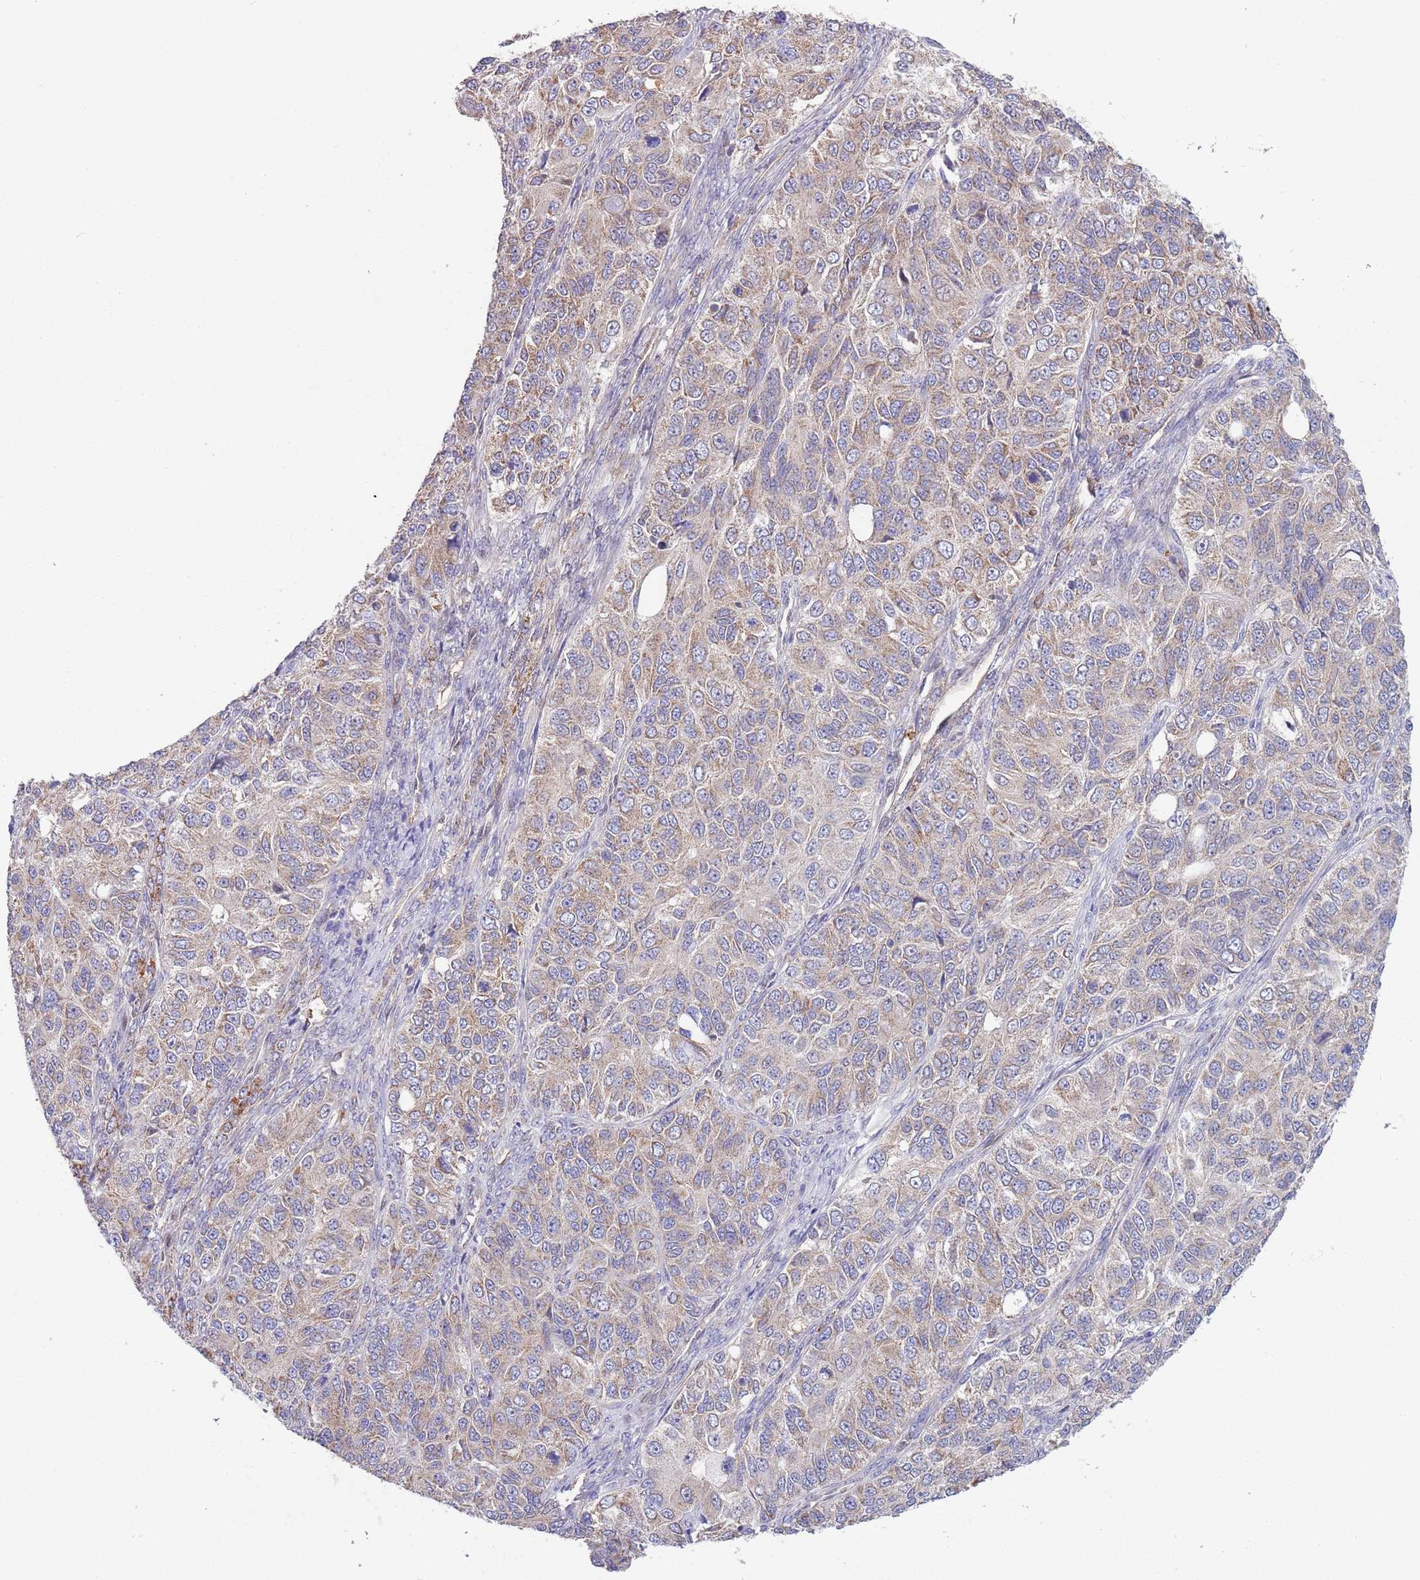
{"staining": {"intensity": "weak", "quantity": ">75%", "location": "cytoplasmic/membranous"}, "tissue": "ovarian cancer", "cell_type": "Tumor cells", "image_type": "cancer", "snomed": [{"axis": "morphology", "description": "Carcinoma, endometroid"}, {"axis": "topography", "description": "Ovary"}], "caption": "A photomicrograph showing weak cytoplasmic/membranous positivity in about >75% of tumor cells in ovarian cancer, as visualized by brown immunohistochemical staining.", "gene": "DDT", "patient": {"sex": "female", "age": 51}}